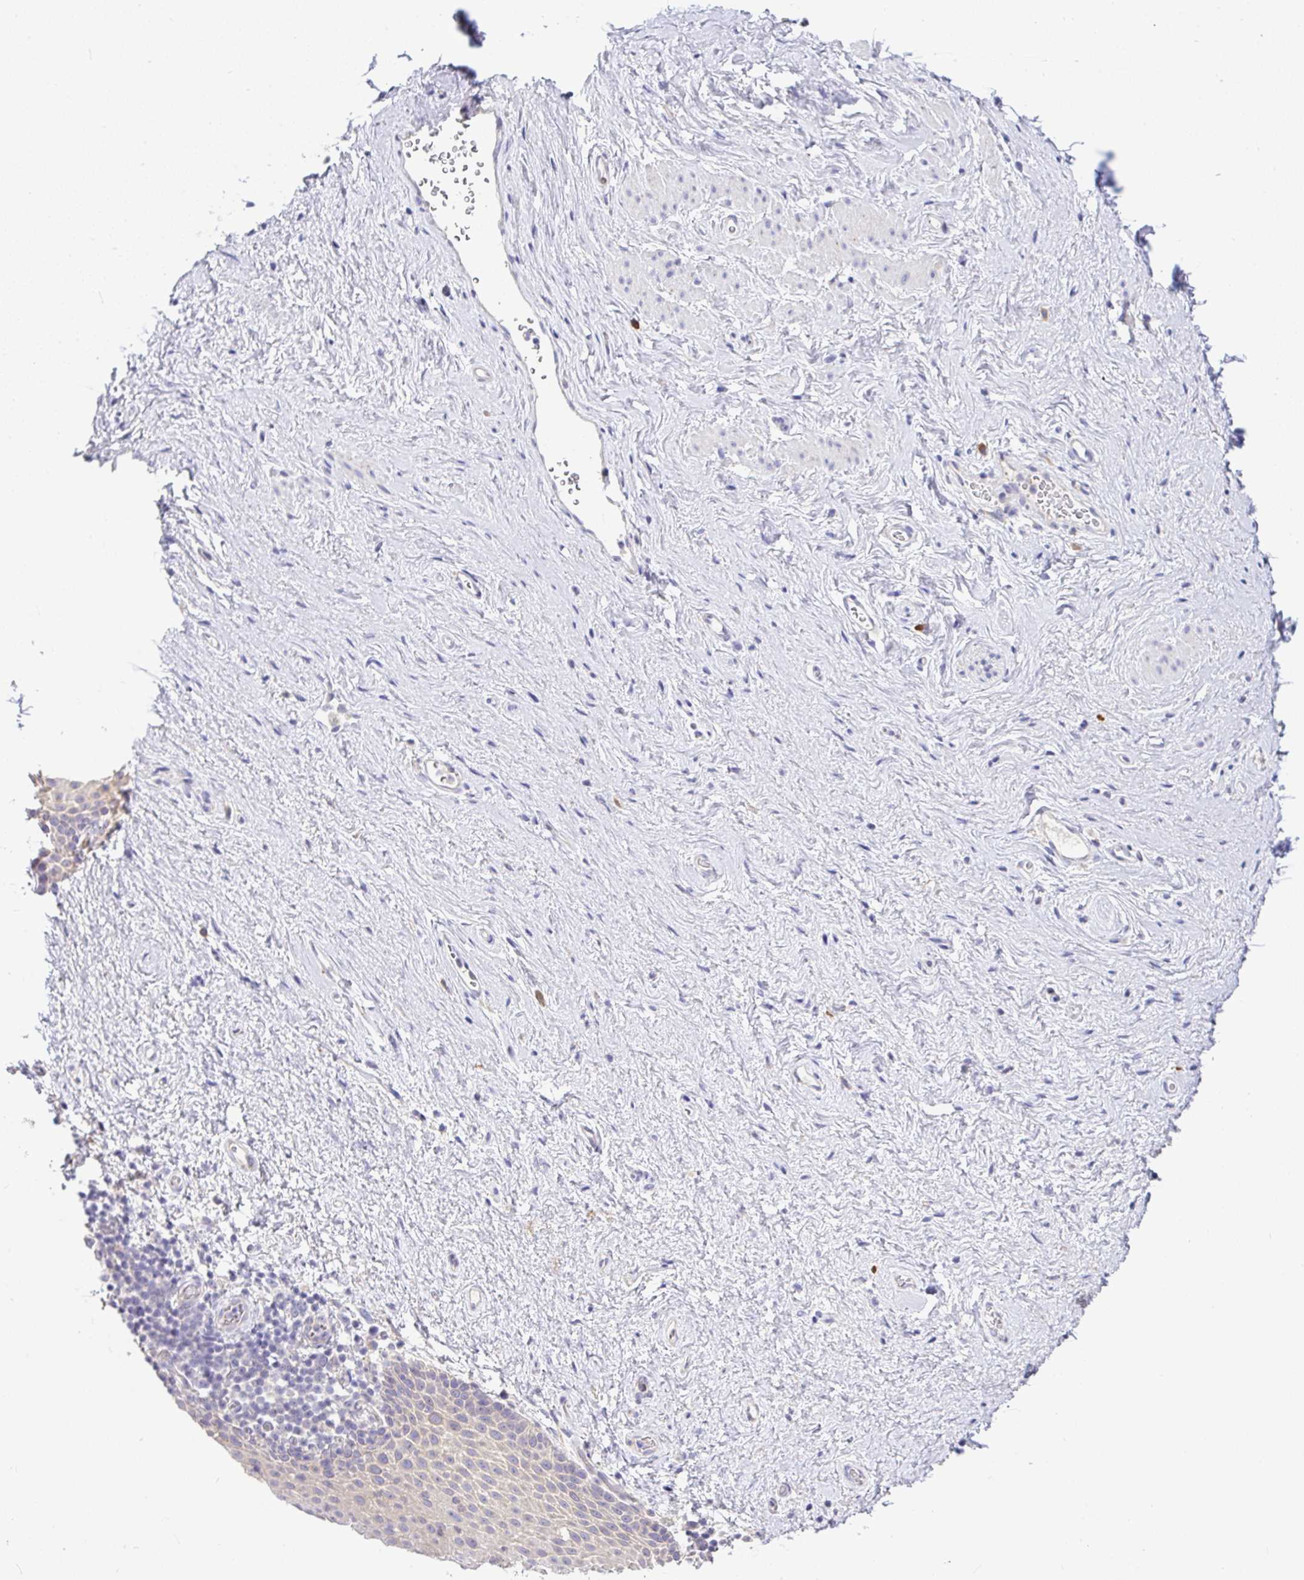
{"staining": {"intensity": "negative", "quantity": "none", "location": "none"}, "tissue": "vagina", "cell_type": "Squamous epithelial cells", "image_type": "normal", "snomed": [{"axis": "morphology", "description": "Normal tissue, NOS"}, {"axis": "topography", "description": "Vagina"}], "caption": "Vagina stained for a protein using immunohistochemistry (IHC) shows no expression squamous epithelial cells.", "gene": "EPN3", "patient": {"sex": "female", "age": 61}}